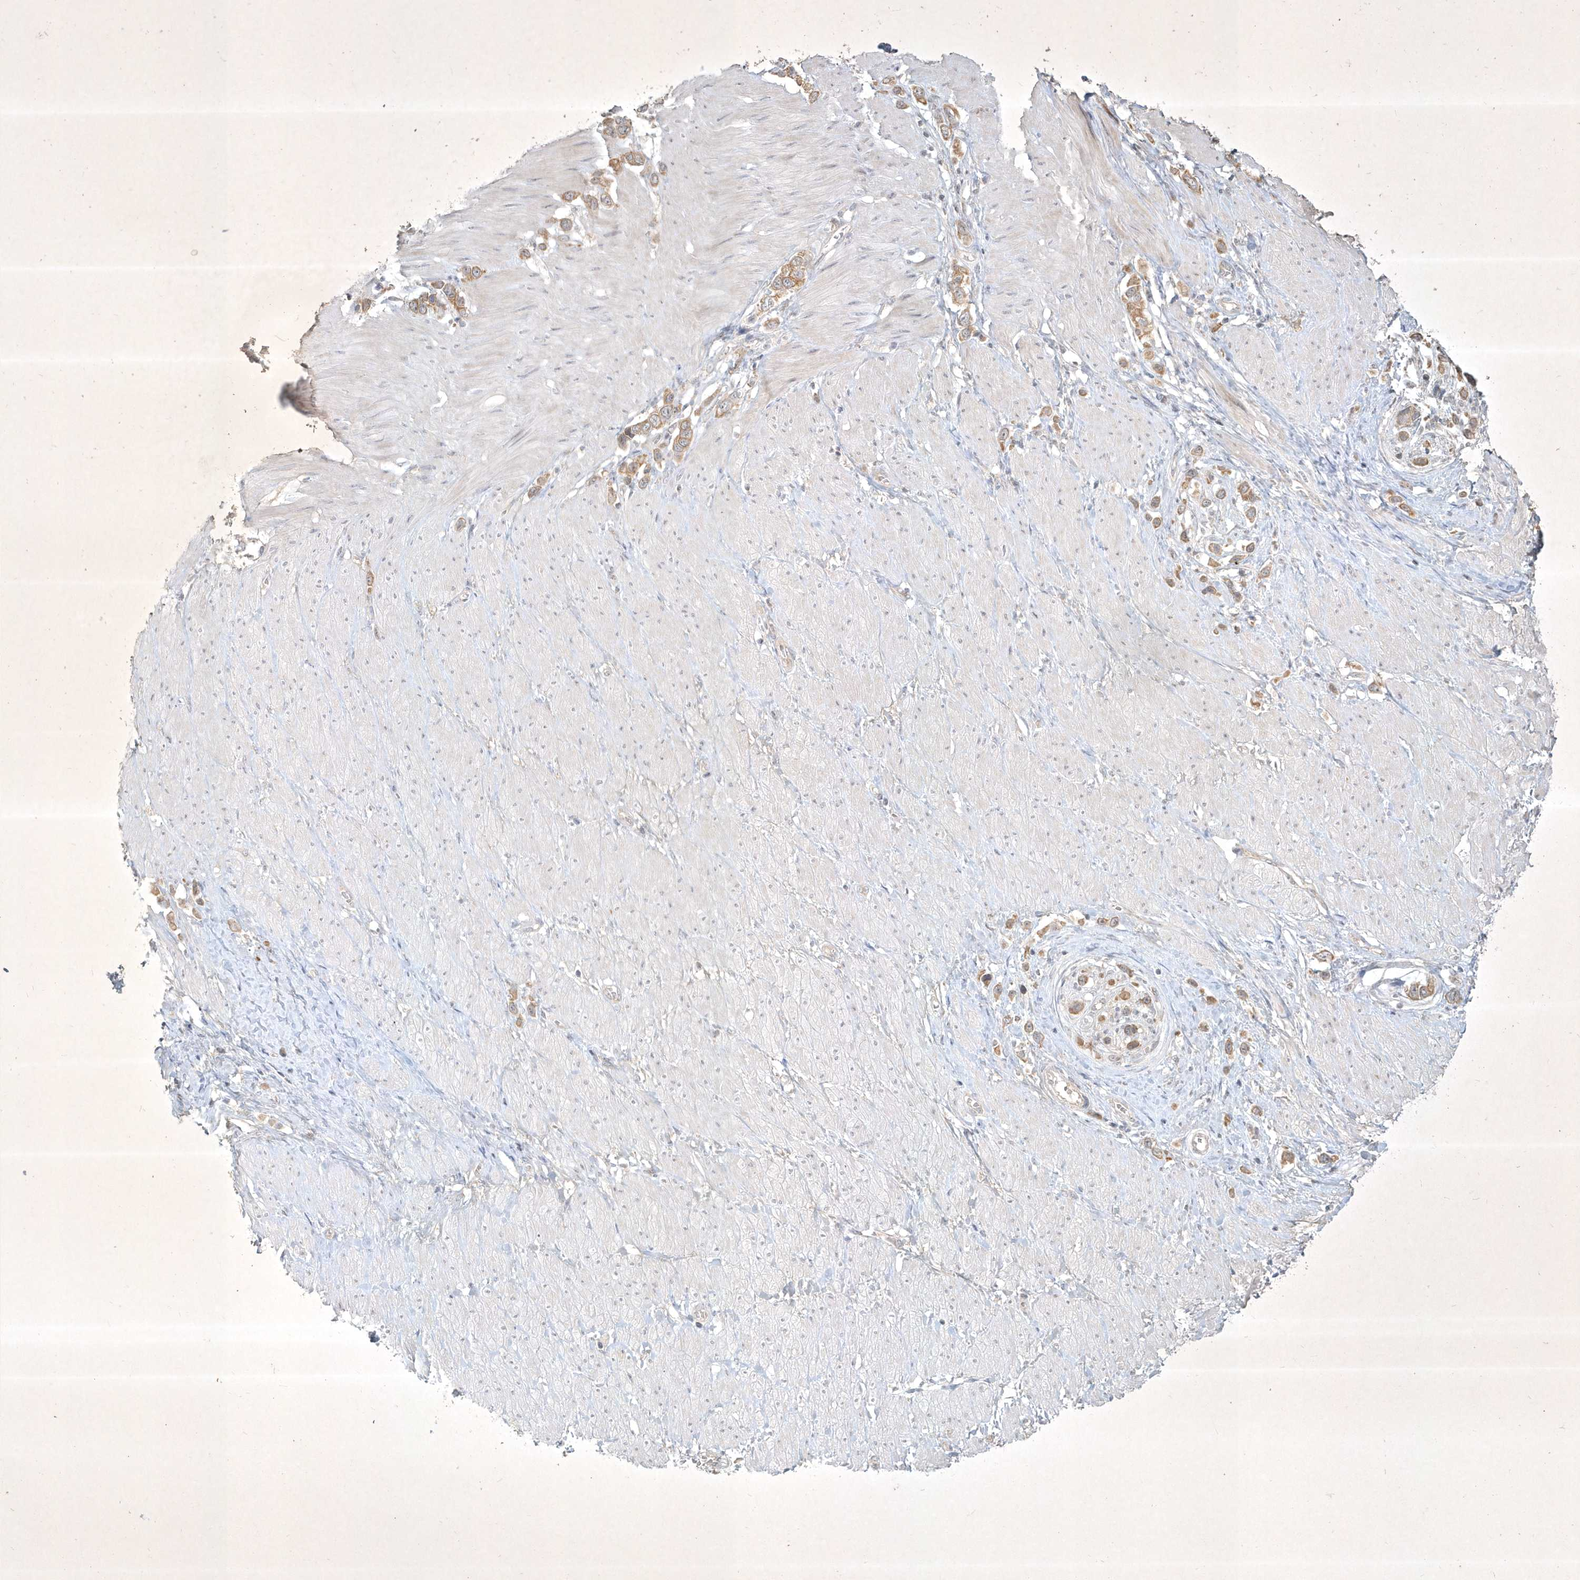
{"staining": {"intensity": "moderate", "quantity": ">75%", "location": "cytoplasmic/membranous"}, "tissue": "stomach cancer", "cell_type": "Tumor cells", "image_type": "cancer", "snomed": [{"axis": "morphology", "description": "Normal tissue, NOS"}, {"axis": "morphology", "description": "Adenocarcinoma, NOS"}, {"axis": "topography", "description": "Stomach, upper"}, {"axis": "topography", "description": "Stomach"}], "caption": "The photomicrograph displays staining of stomach cancer, revealing moderate cytoplasmic/membranous protein positivity (brown color) within tumor cells.", "gene": "BOD1", "patient": {"sex": "female", "age": 65}}